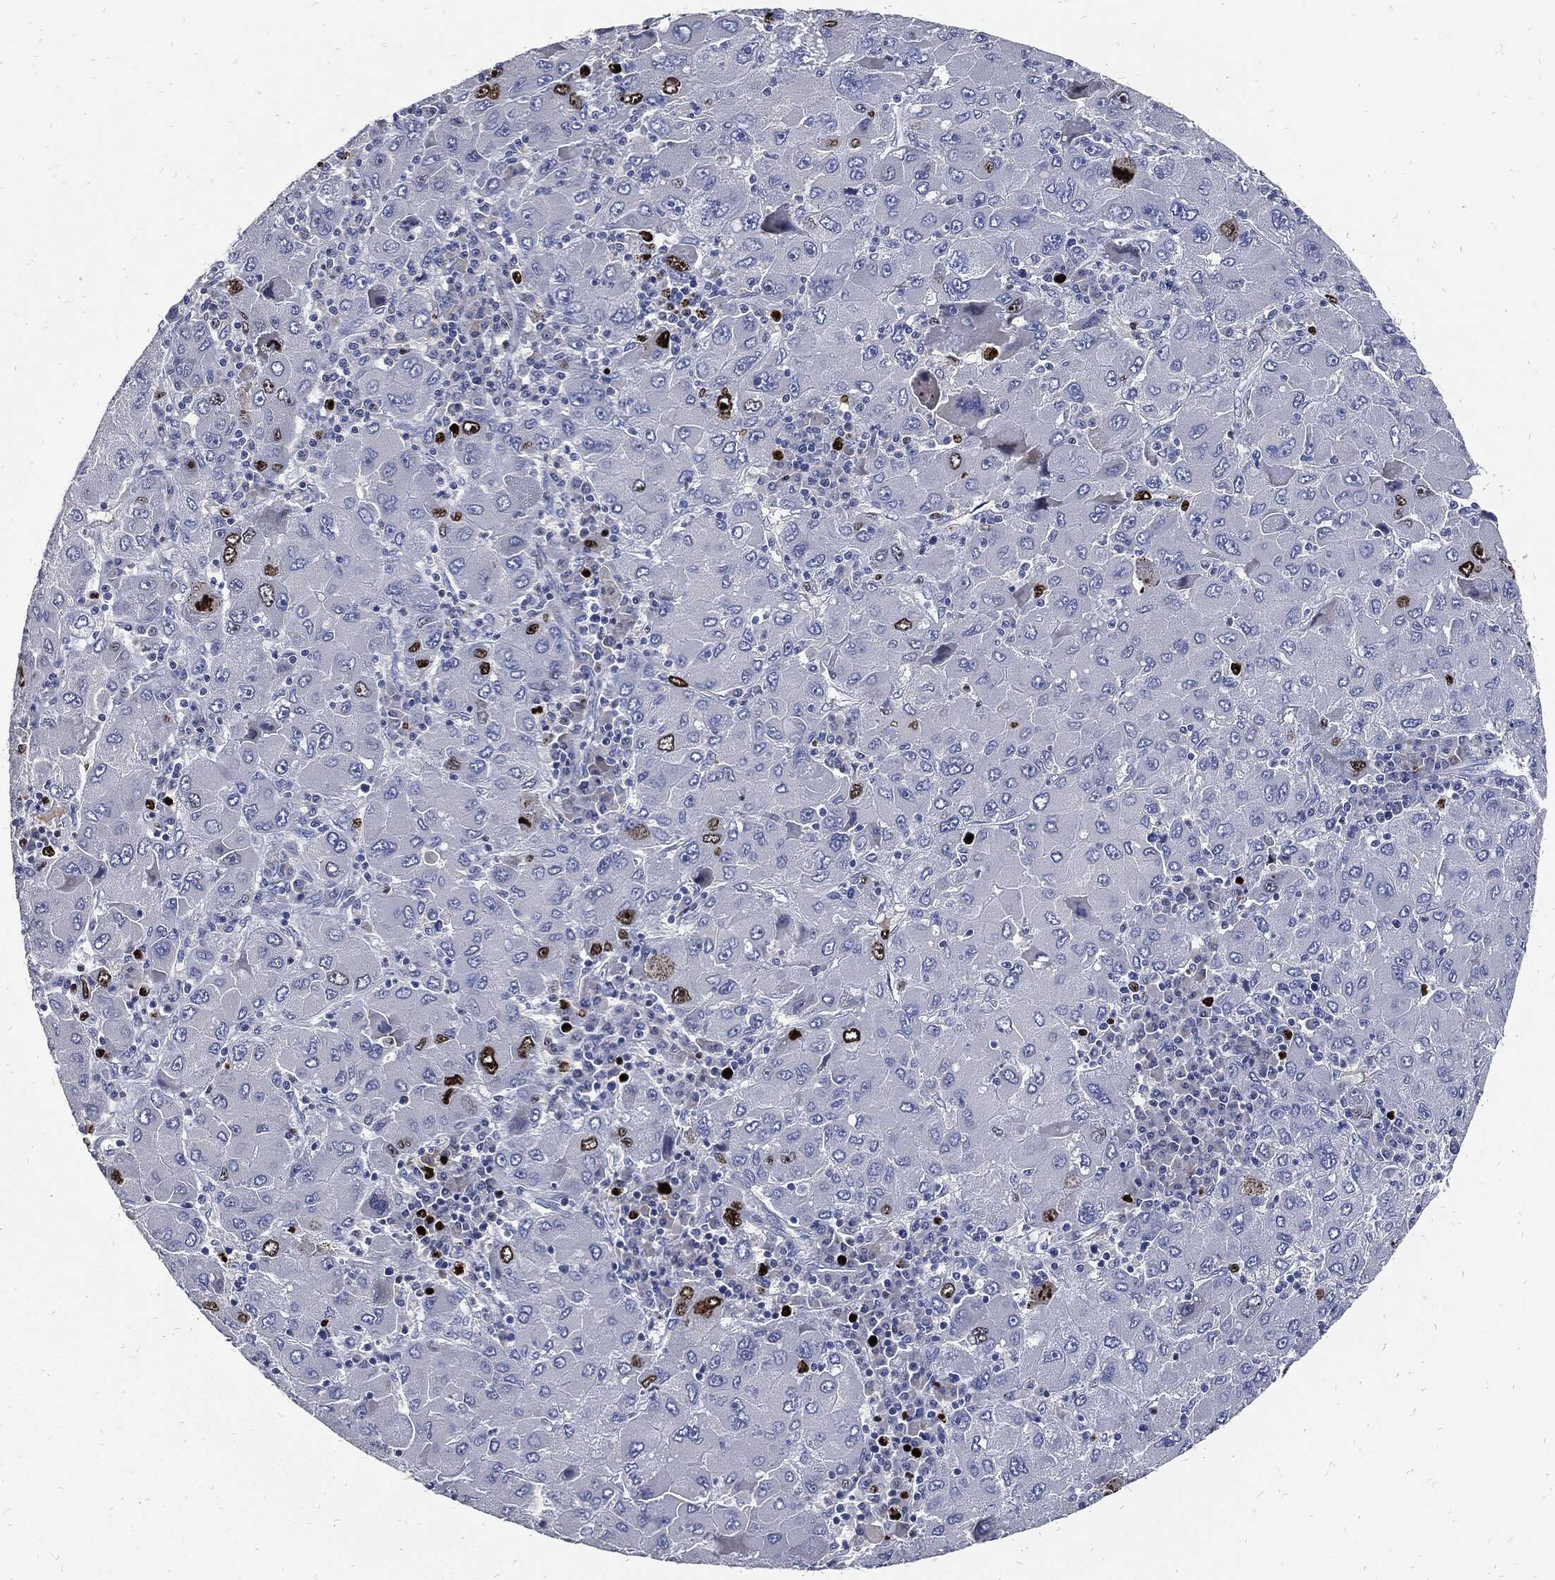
{"staining": {"intensity": "strong", "quantity": "<25%", "location": "nuclear"}, "tissue": "liver cancer", "cell_type": "Tumor cells", "image_type": "cancer", "snomed": [{"axis": "morphology", "description": "Carcinoma, Hepatocellular, NOS"}, {"axis": "topography", "description": "Liver"}], "caption": "Liver cancer (hepatocellular carcinoma) stained for a protein displays strong nuclear positivity in tumor cells. Nuclei are stained in blue.", "gene": "MKI67", "patient": {"sex": "male", "age": 75}}